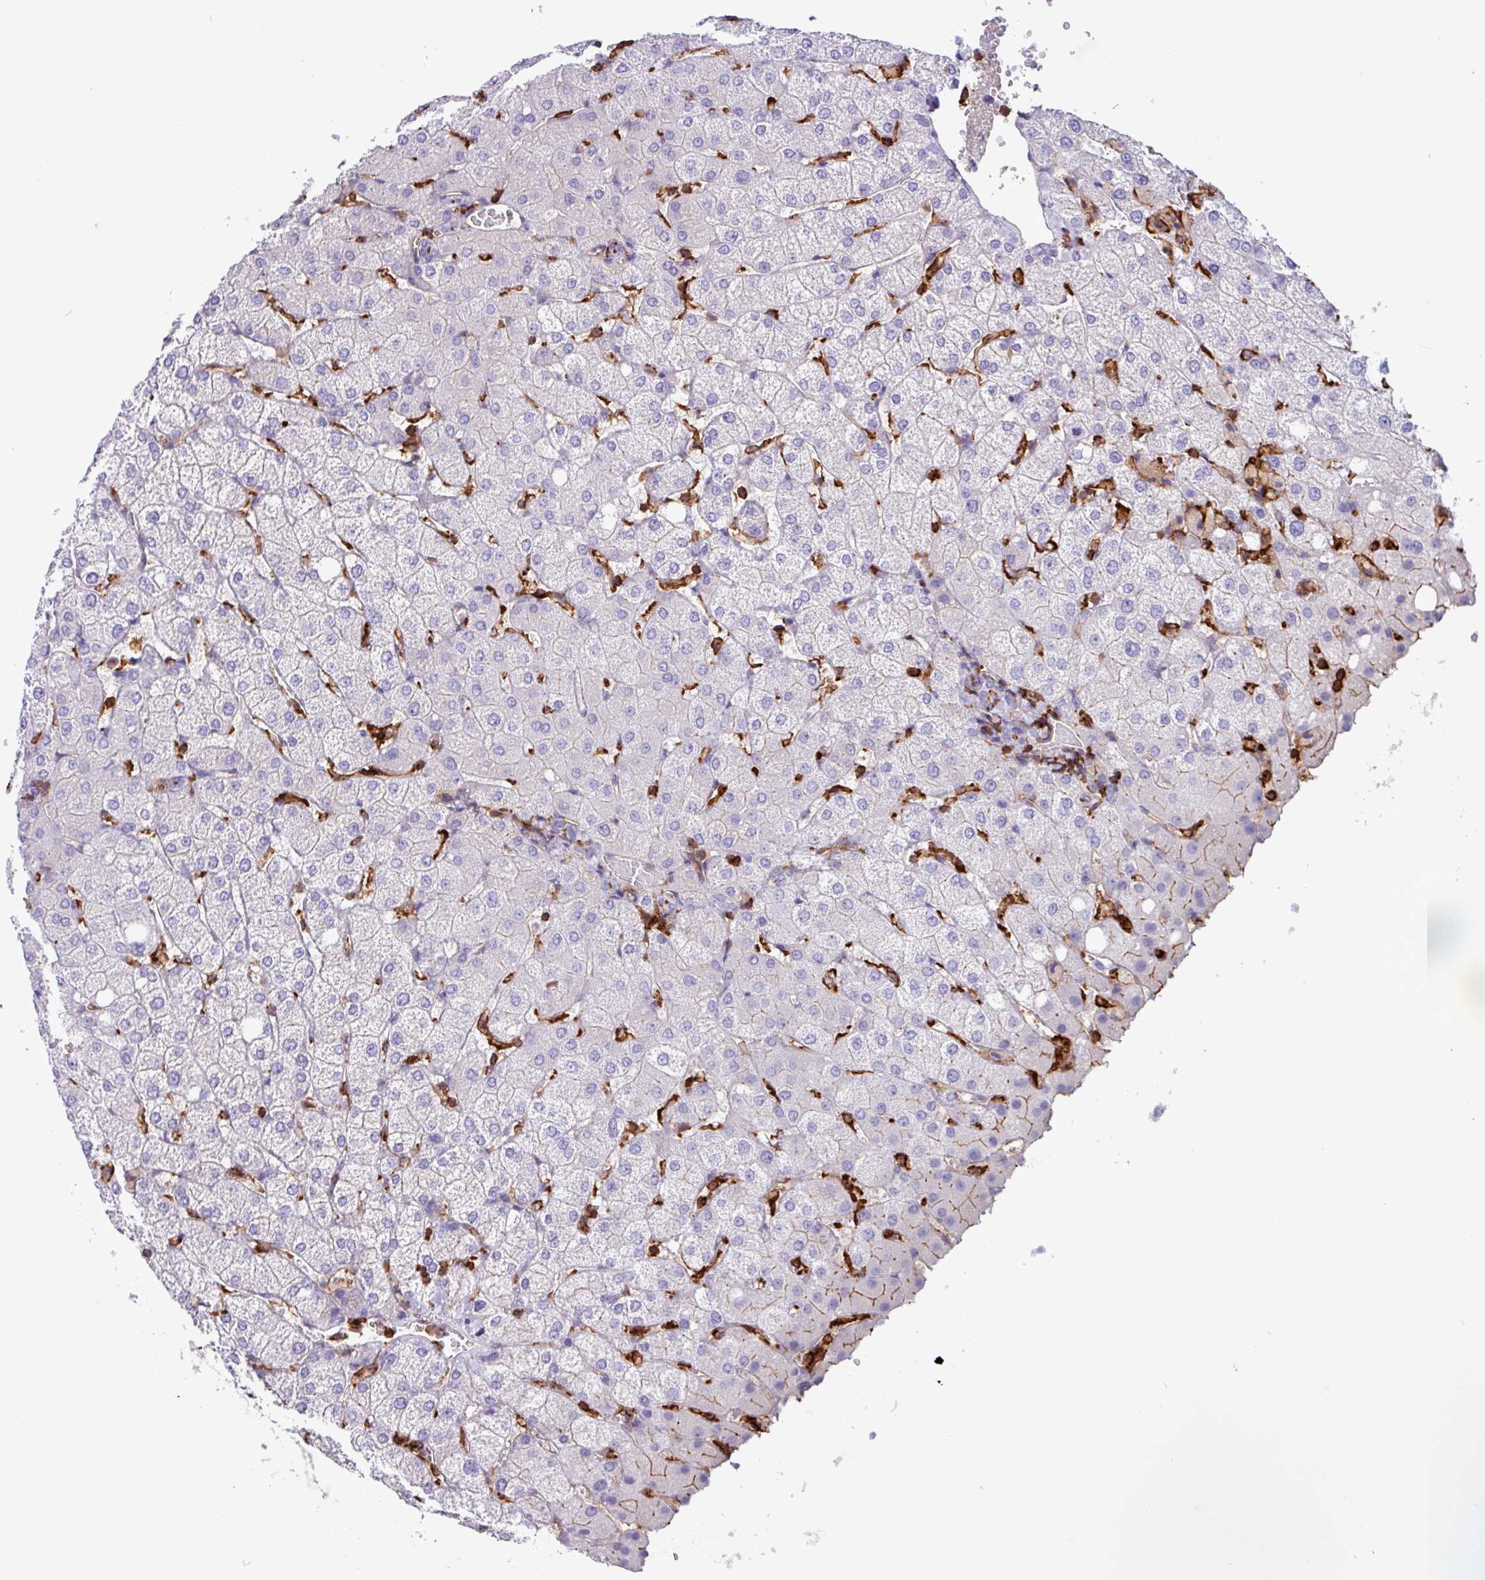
{"staining": {"intensity": "negative", "quantity": "none", "location": "none"}, "tissue": "liver", "cell_type": "Cholangiocytes", "image_type": "normal", "snomed": [{"axis": "morphology", "description": "Normal tissue, NOS"}, {"axis": "topography", "description": "Liver"}], "caption": "This is an immunohistochemistry (IHC) photomicrograph of benign liver. There is no staining in cholangiocytes.", "gene": "PPP1R18", "patient": {"sex": "female", "age": 54}}